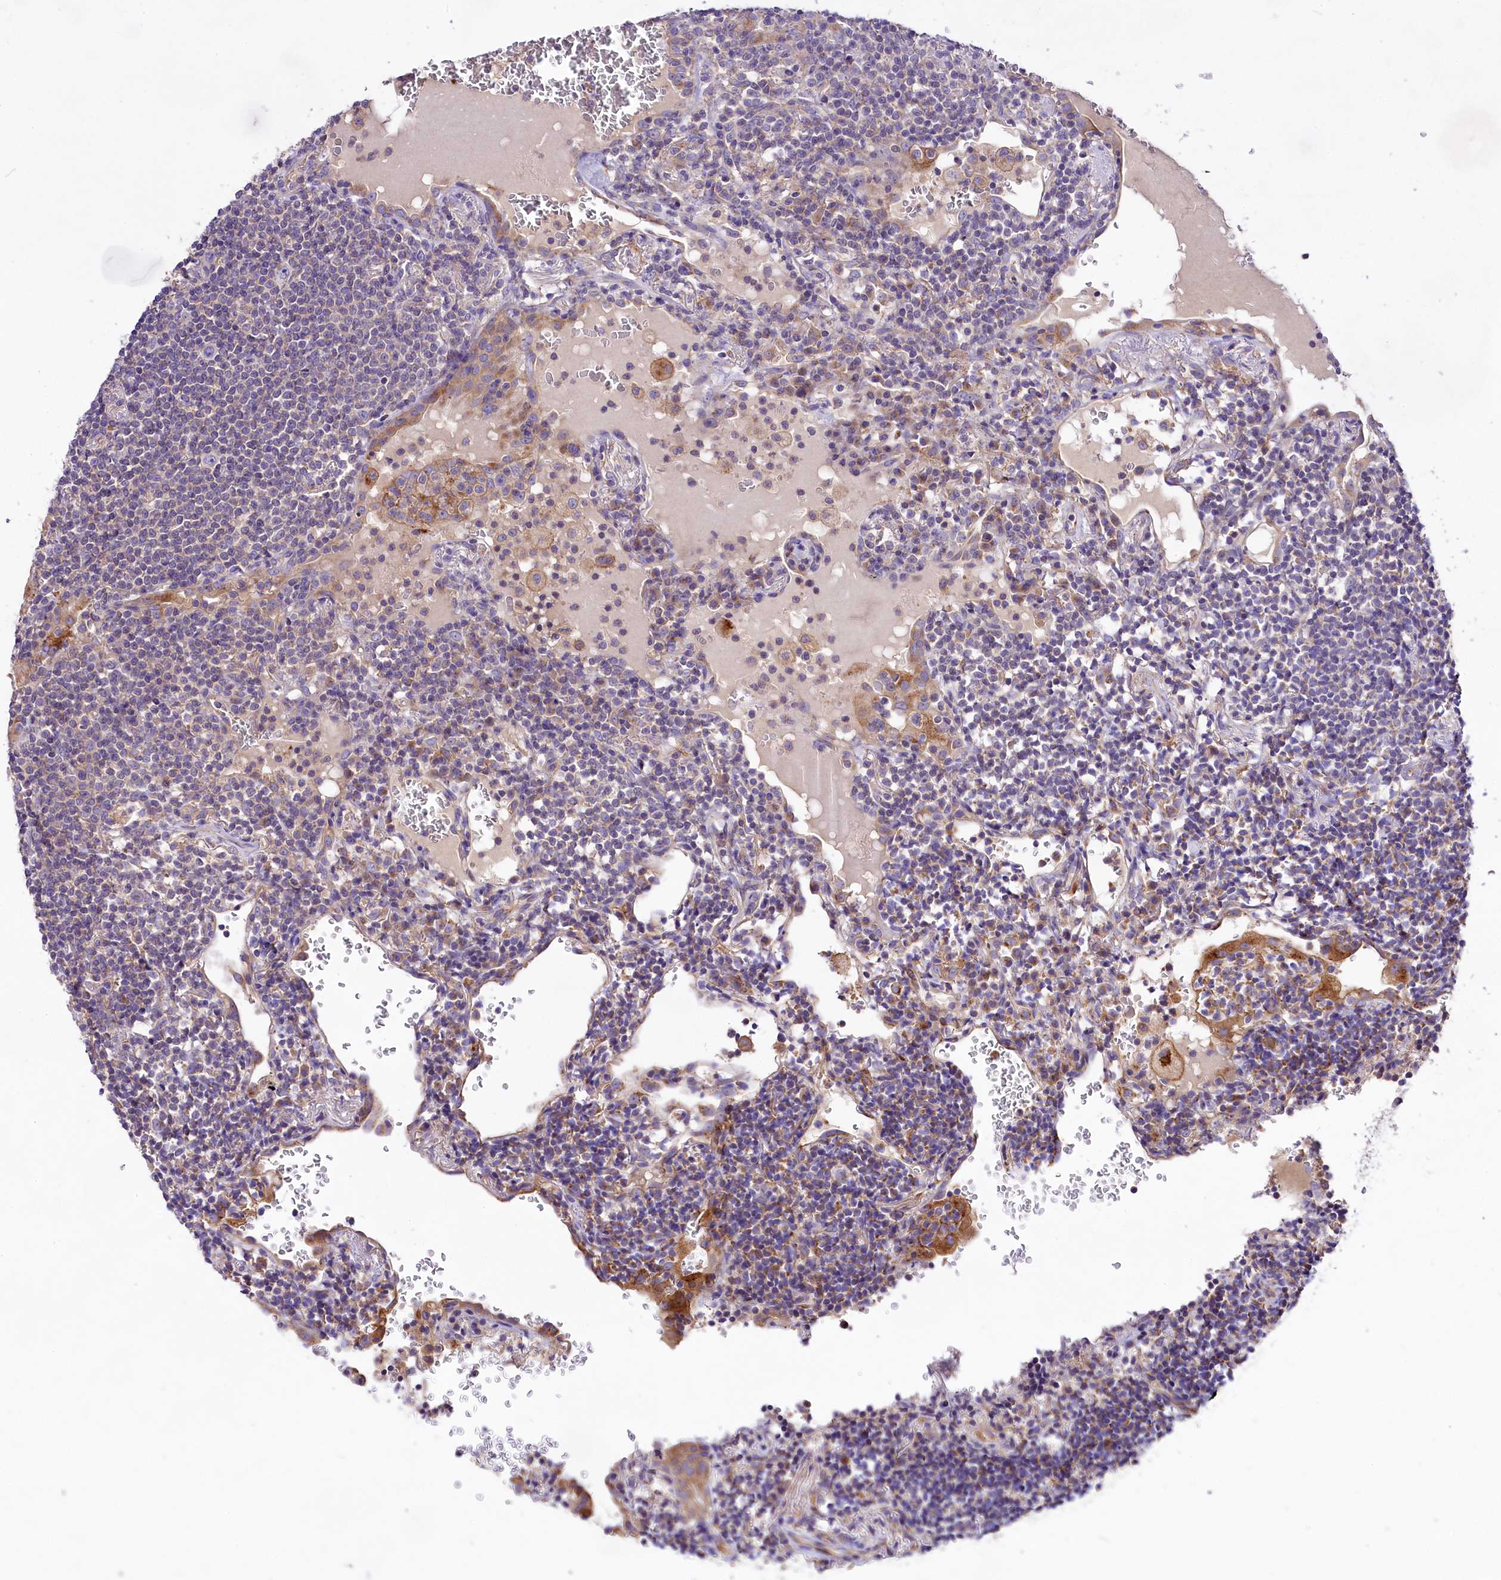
{"staining": {"intensity": "negative", "quantity": "none", "location": "none"}, "tissue": "lymphoma", "cell_type": "Tumor cells", "image_type": "cancer", "snomed": [{"axis": "morphology", "description": "Malignant lymphoma, non-Hodgkin's type, Low grade"}, {"axis": "topography", "description": "Lung"}], "caption": "Tumor cells show no significant staining in lymphoma.", "gene": "PEMT", "patient": {"sex": "female", "age": 71}}